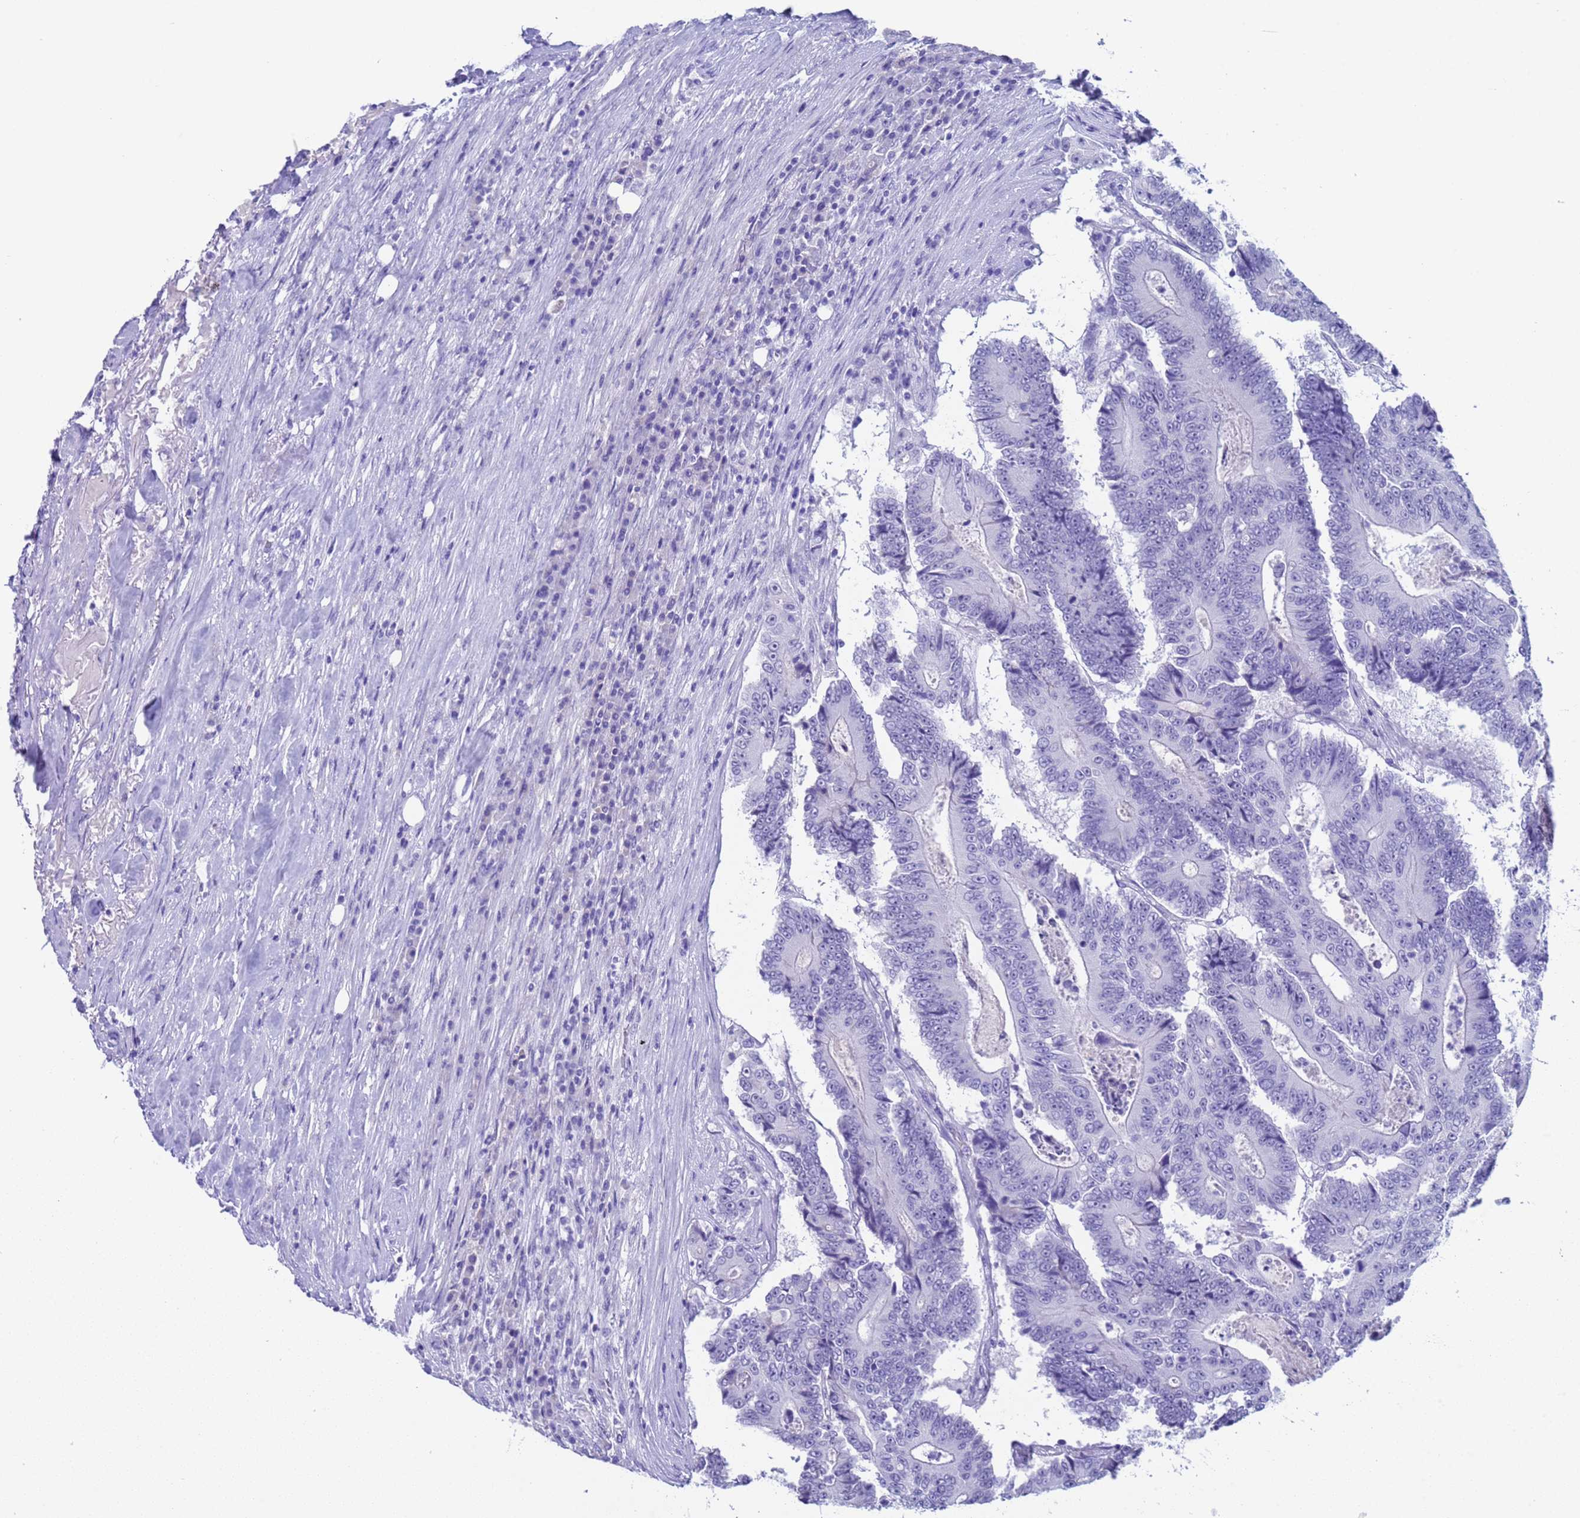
{"staining": {"intensity": "negative", "quantity": "none", "location": "none"}, "tissue": "colorectal cancer", "cell_type": "Tumor cells", "image_type": "cancer", "snomed": [{"axis": "morphology", "description": "Adenocarcinoma, NOS"}, {"axis": "topography", "description": "Colon"}], "caption": "Tumor cells are negative for brown protein staining in colorectal cancer (adenocarcinoma). Nuclei are stained in blue.", "gene": "CKM", "patient": {"sex": "male", "age": 83}}